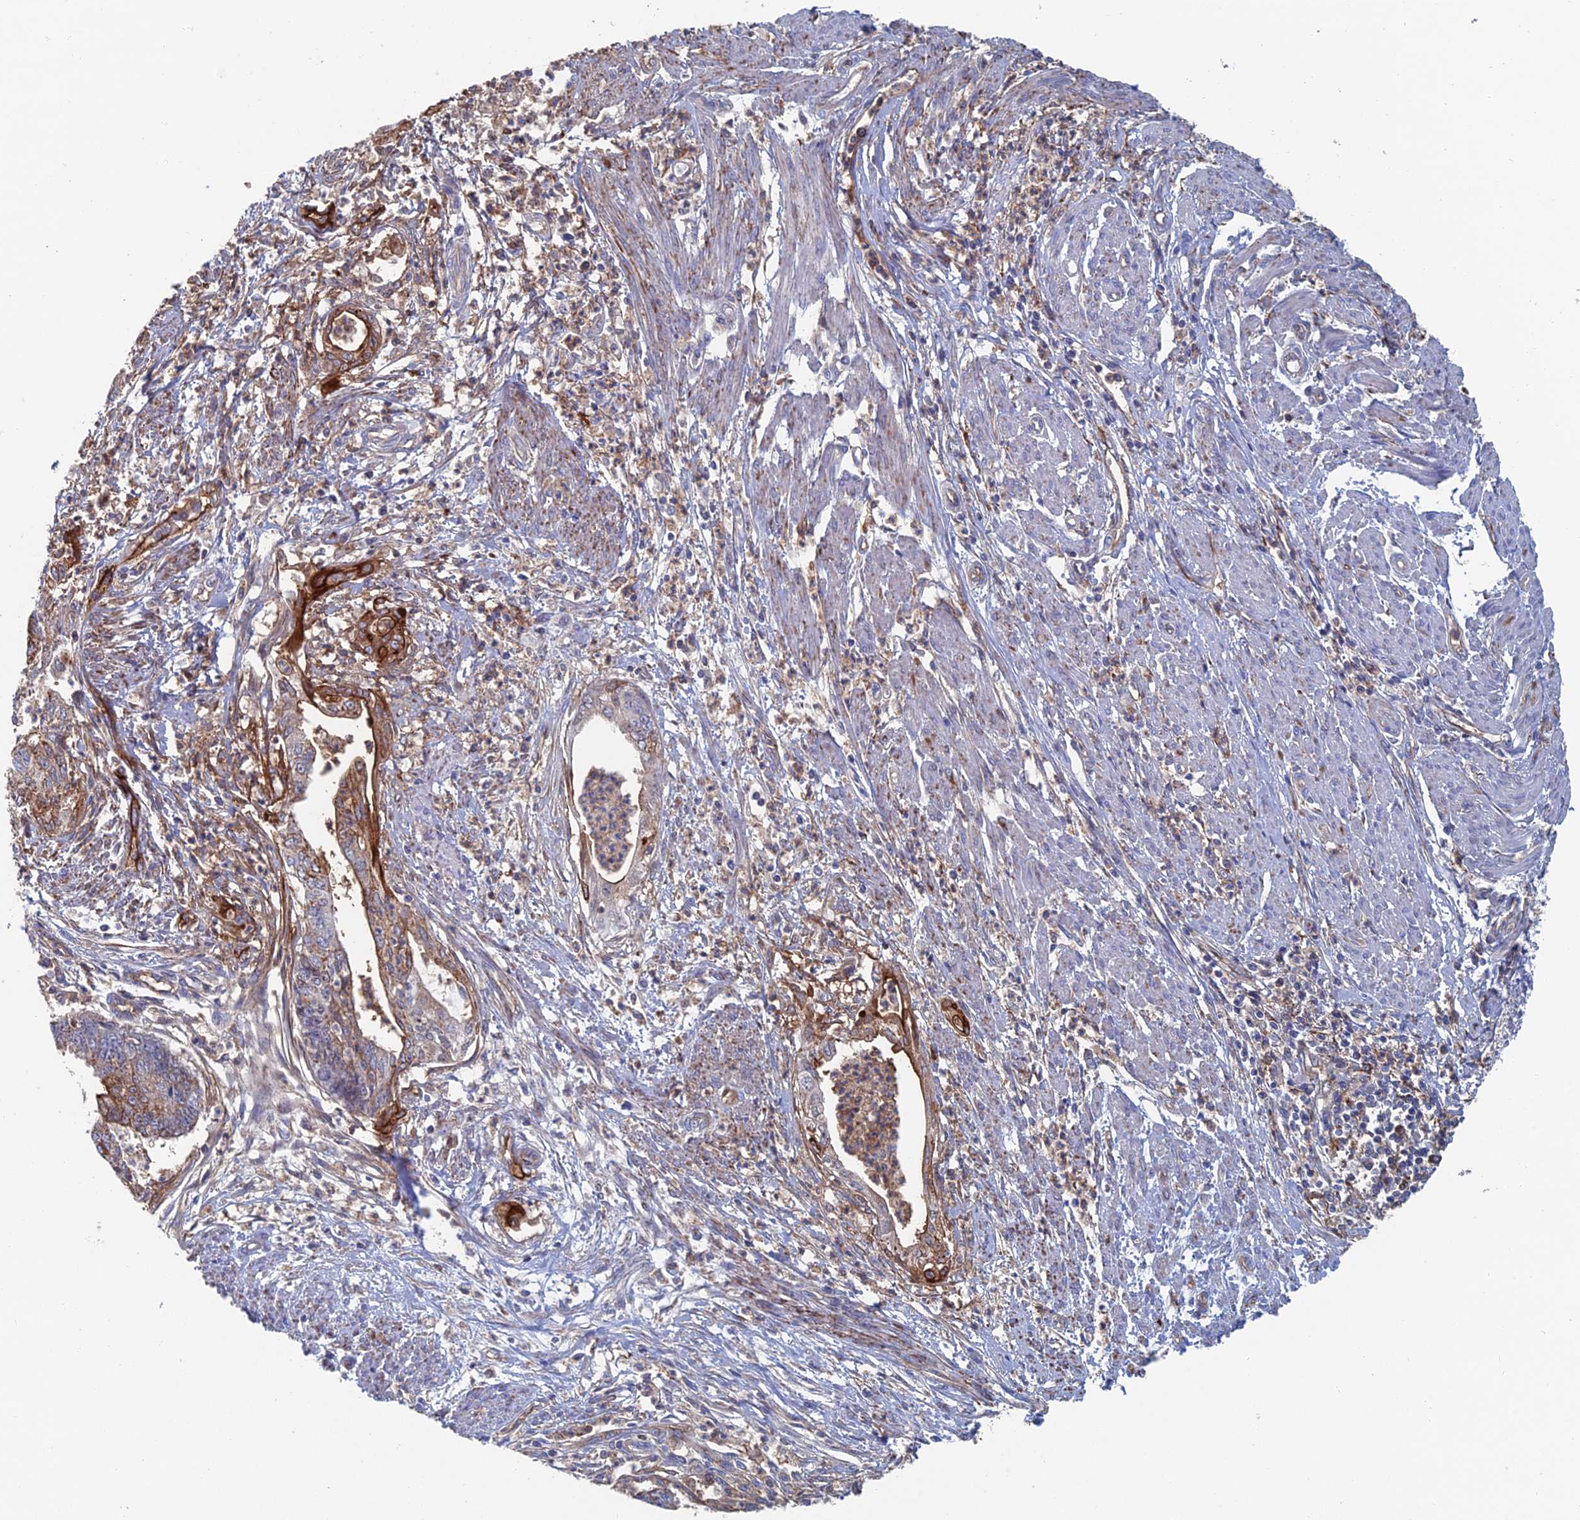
{"staining": {"intensity": "strong", "quantity": "<25%", "location": "cytoplasmic/membranous"}, "tissue": "endometrial cancer", "cell_type": "Tumor cells", "image_type": "cancer", "snomed": [{"axis": "morphology", "description": "Adenocarcinoma, NOS"}, {"axis": "topography", "description": "Endometrium"}], "caption": "The micrograph reveals immunohistochemical staining of adenocarcinoma (endometrial). There is strong cytoplasmic/membranous expression is present in about <25% of tumor cells. (DAB (3,3'-diaminobenzidine) IHC, brown staining for protein, blue staining for nuclei).", "gene": "SNX11", "patient": {"sex": "female", "age": 73}}